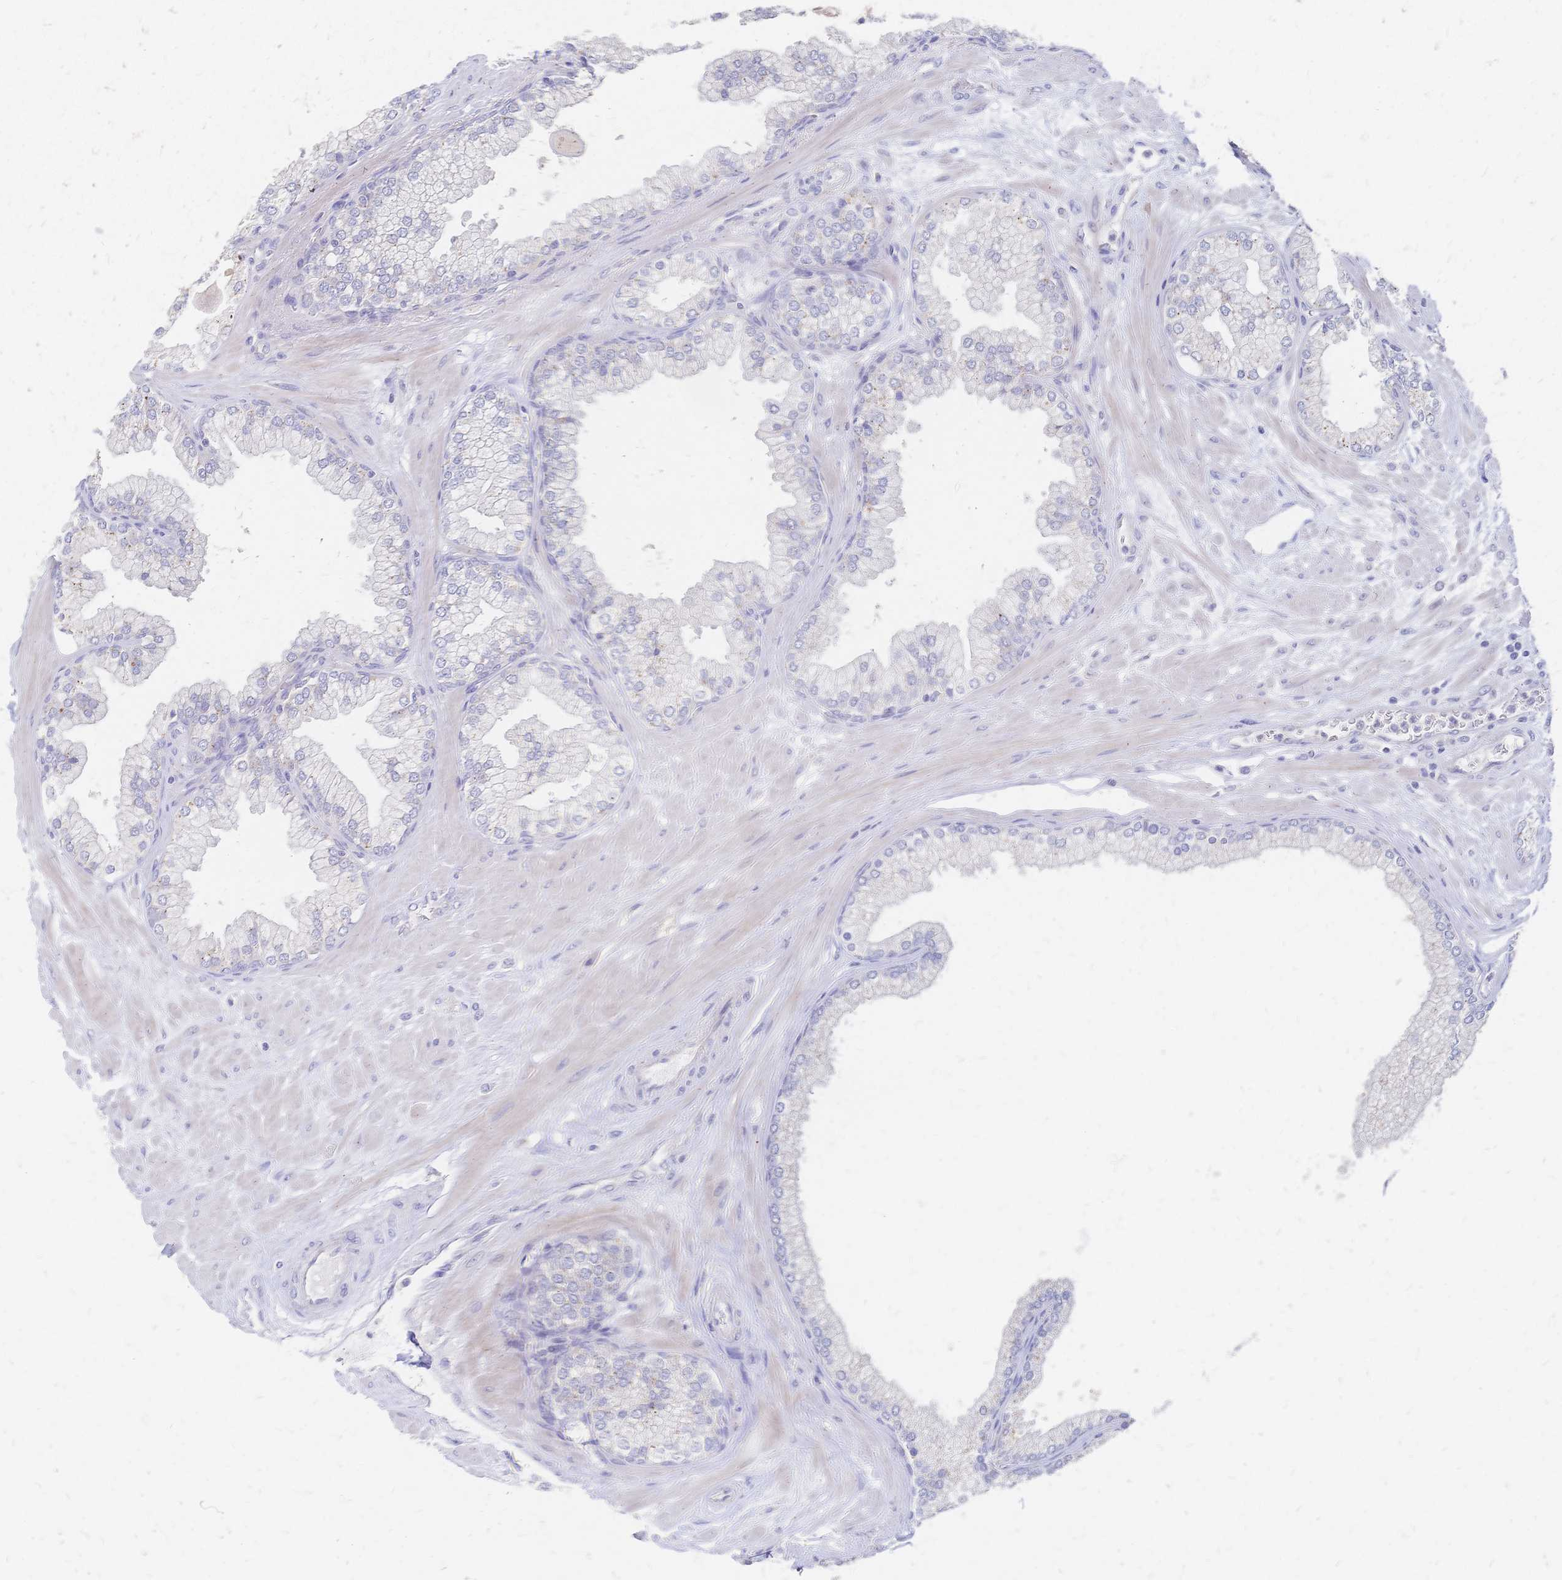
{"staining": {"intensity": "negative", "quantity": "none", "location": "none"}, "tissue": "prostate", "cell_type": "Glandular cells", "image_type": "normal", "snomed": [{"axis": "morphology", "description": "Normal tissue, NOS"}, {"axis": "topography", "description": "Prostate"}, {"axis": "topography", "description": "Peripheral nerve tissue"}], "caption": "Immunohistochemical staining of unremarkable prostate shows no significant positivity in glandular cells. (IHC, brightfield microscopy, high magnification).", "gene": "VWC2L", "patient": {"sex": "male", "age": 61}}